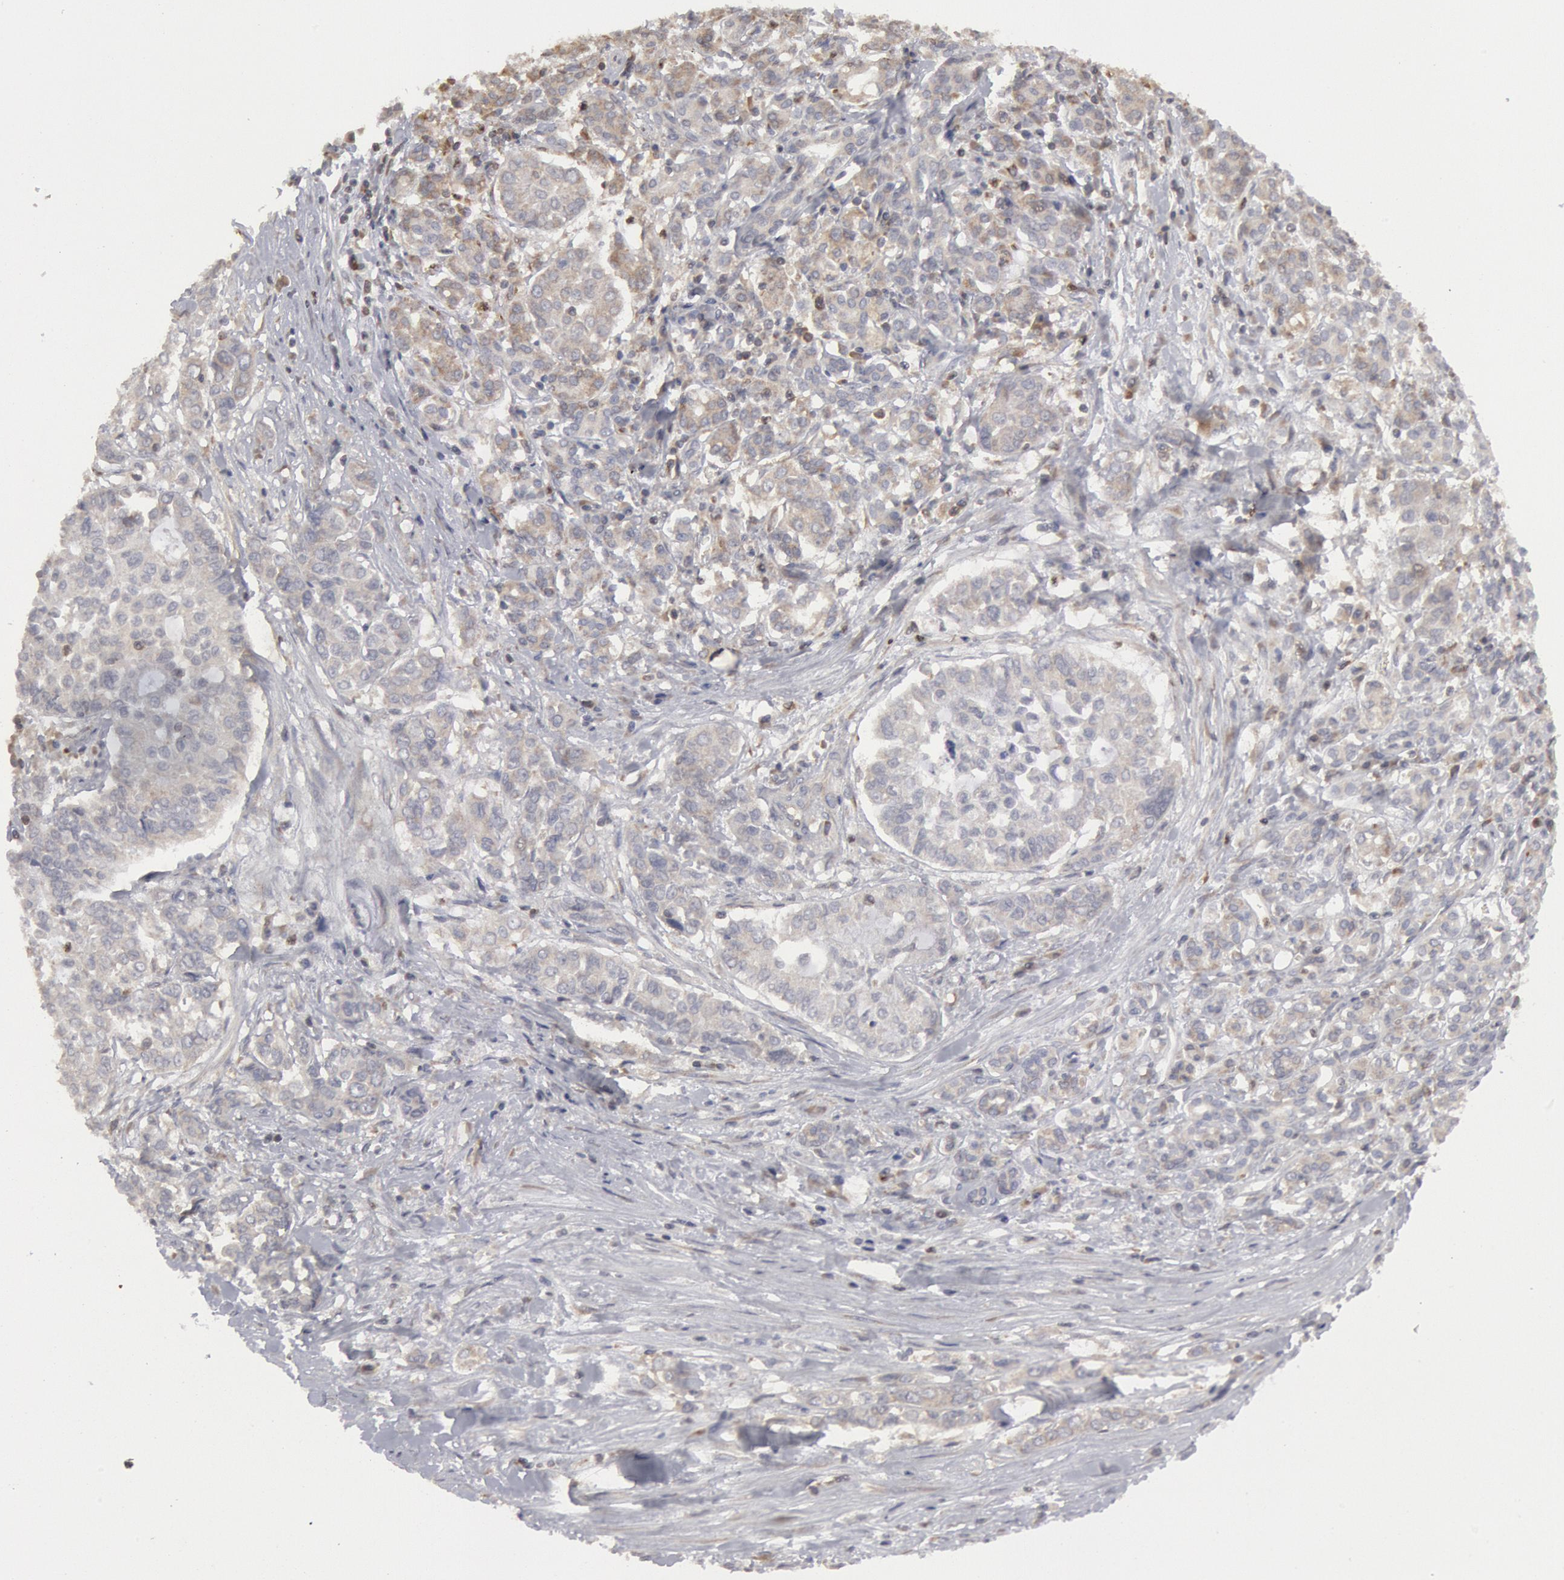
{"staining": {"intensity": "negative", "quantity": "none", "location": "none"}, "tissue": "pancreatic cancer", "cell_type": "Tumor cells", "image_type": "cancer", "snomed": [{"axis": "morphology", "description": "Adenocarcinoma, NOS"}, {"axis": "topography", "description": "Pancreas"}], "caption": "Immunohistochemistry (IHC) of pancreatic adenocarcinoma reveals no expression in tumor cells.", "gene": "OSBPL8", "patient": {"sex": "female", "age": 52}}